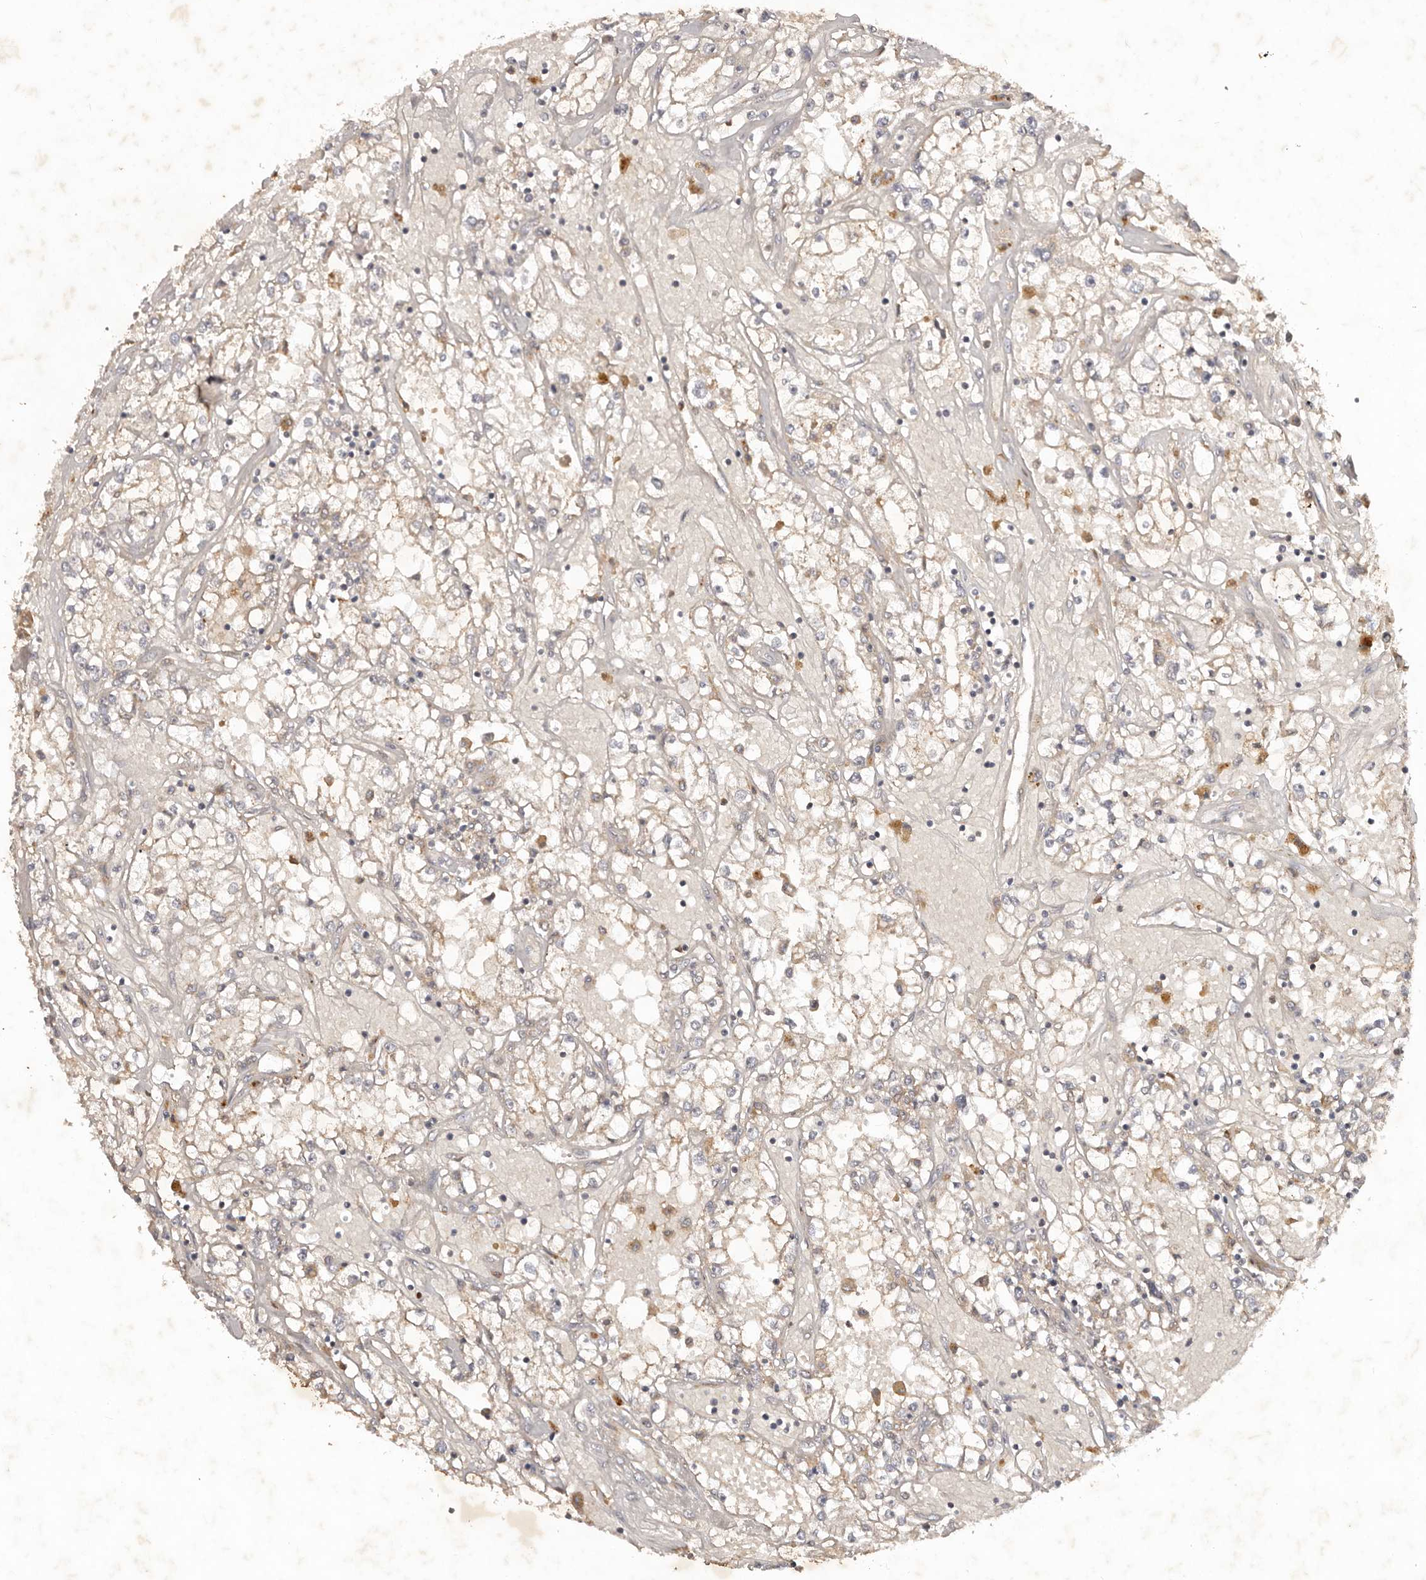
{"staining": {"intensity": "negative", "quantity": "none", "location": "none"}, "tissue": "renal cancer", "cell_type": "Tumor cells", "image_type": "cancer", "snomed": [{"axis": "morphology", "description": "Adenocarcinoma, NOS"}, {"axis": "topography", "description": "Kidney"}], "caption": "IHC image of neoplastic tissue: renal adenocarcinoma stained with DAB shows no significant protein staining in tumor cells.", "gene": "PKIB", "patient": {"sex": "male", "age": 56}}